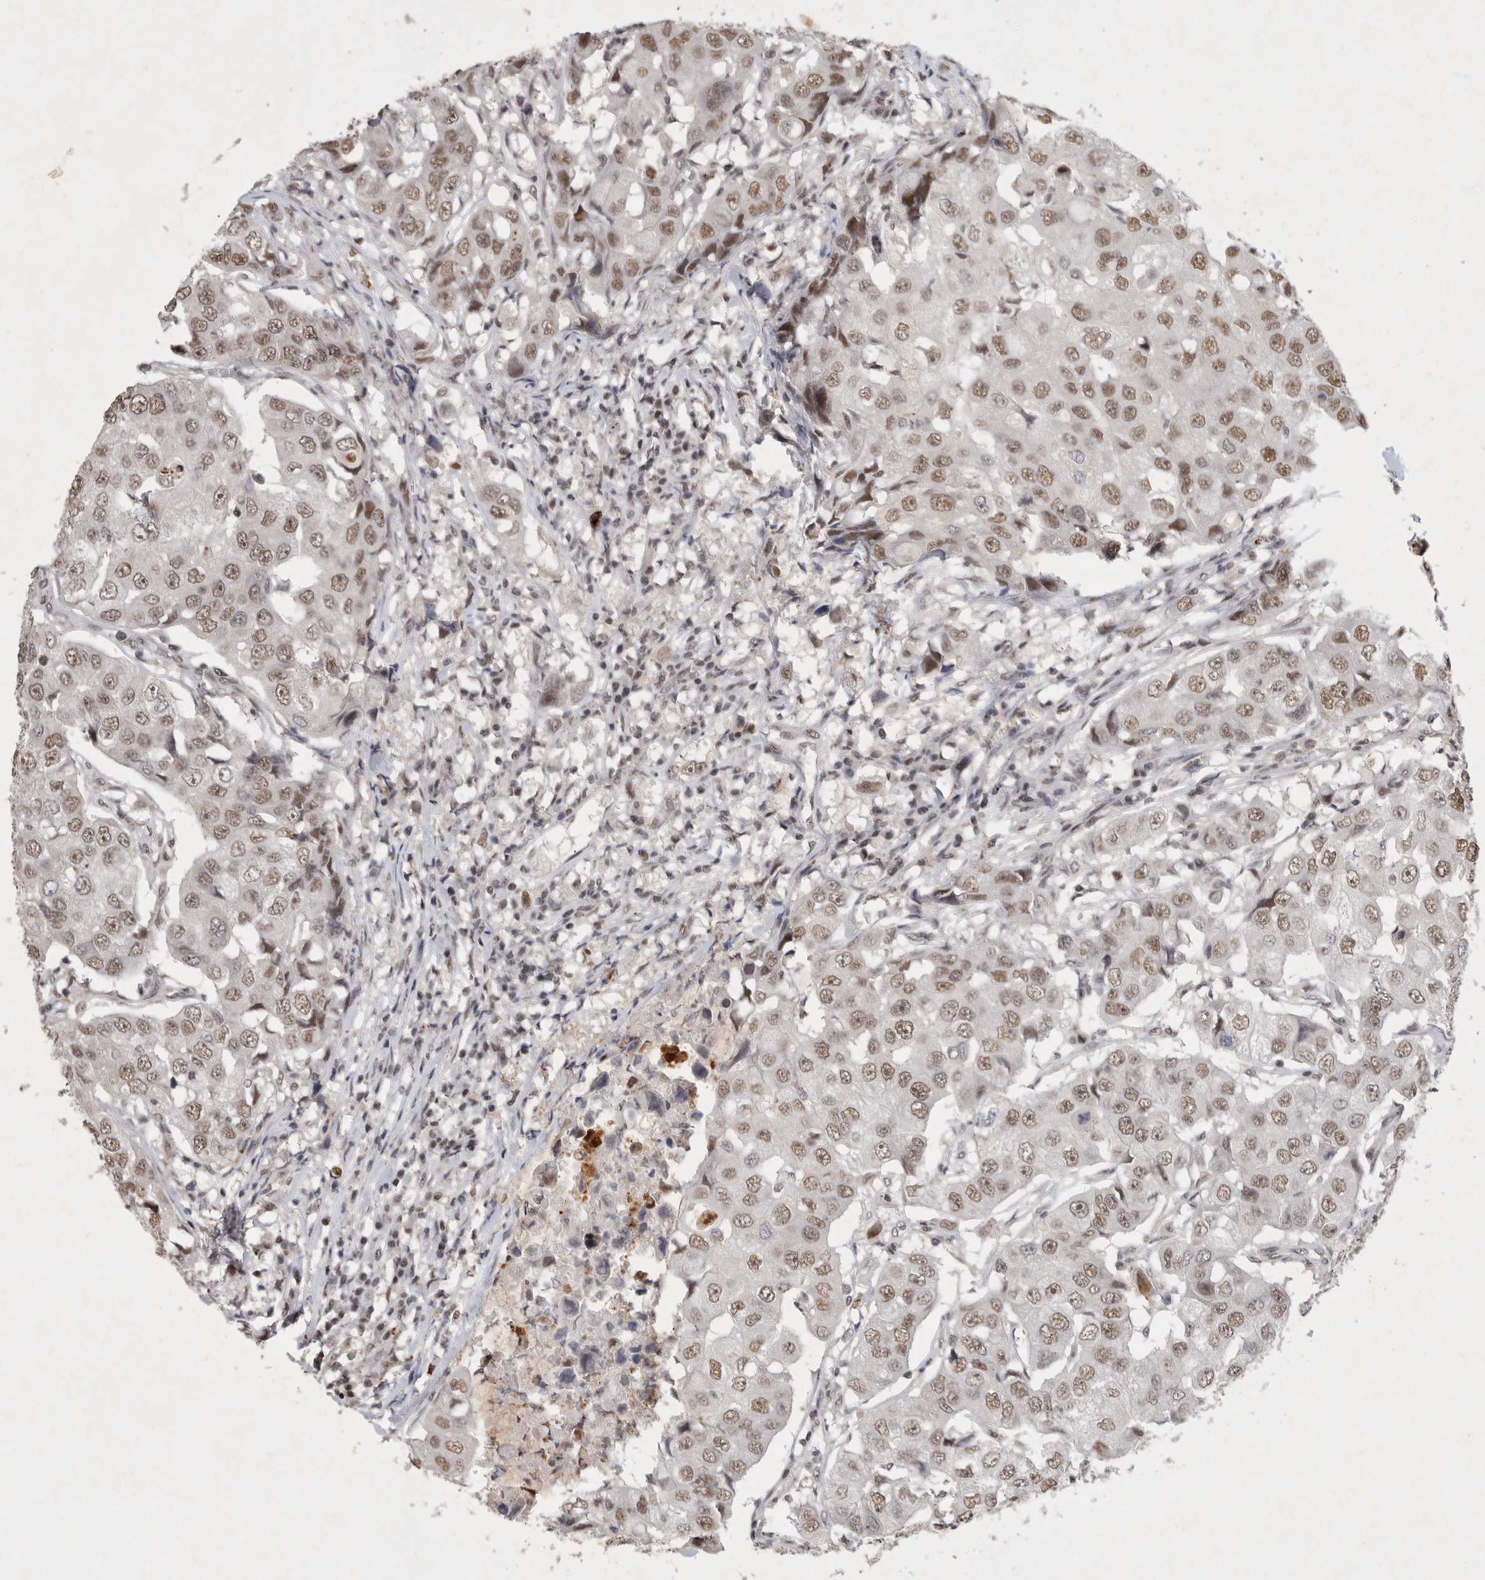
{"staining": {"intensity": "moderate", "quantity": ">75%", "location": "nuclear"}, "tissue": "breast cancer", "cell_type": "Tumor cells", "image_type": "cancer", "snomed": [{"axis": "morphology", "description": "Duct carcinoma"}, {"axis": "topography", "description": "Breast"}], "caption": "Infiltrating ductal carcinoma (breast) tissue exhibits moderate nuclear staining in about >75% of tumor cells, visualized by immunohistochemistry. (Brightfield microscopy of DAB IHC at high magnification).", "gene": "XRCC5", "patient": {"sex": "female", "age": 27}}